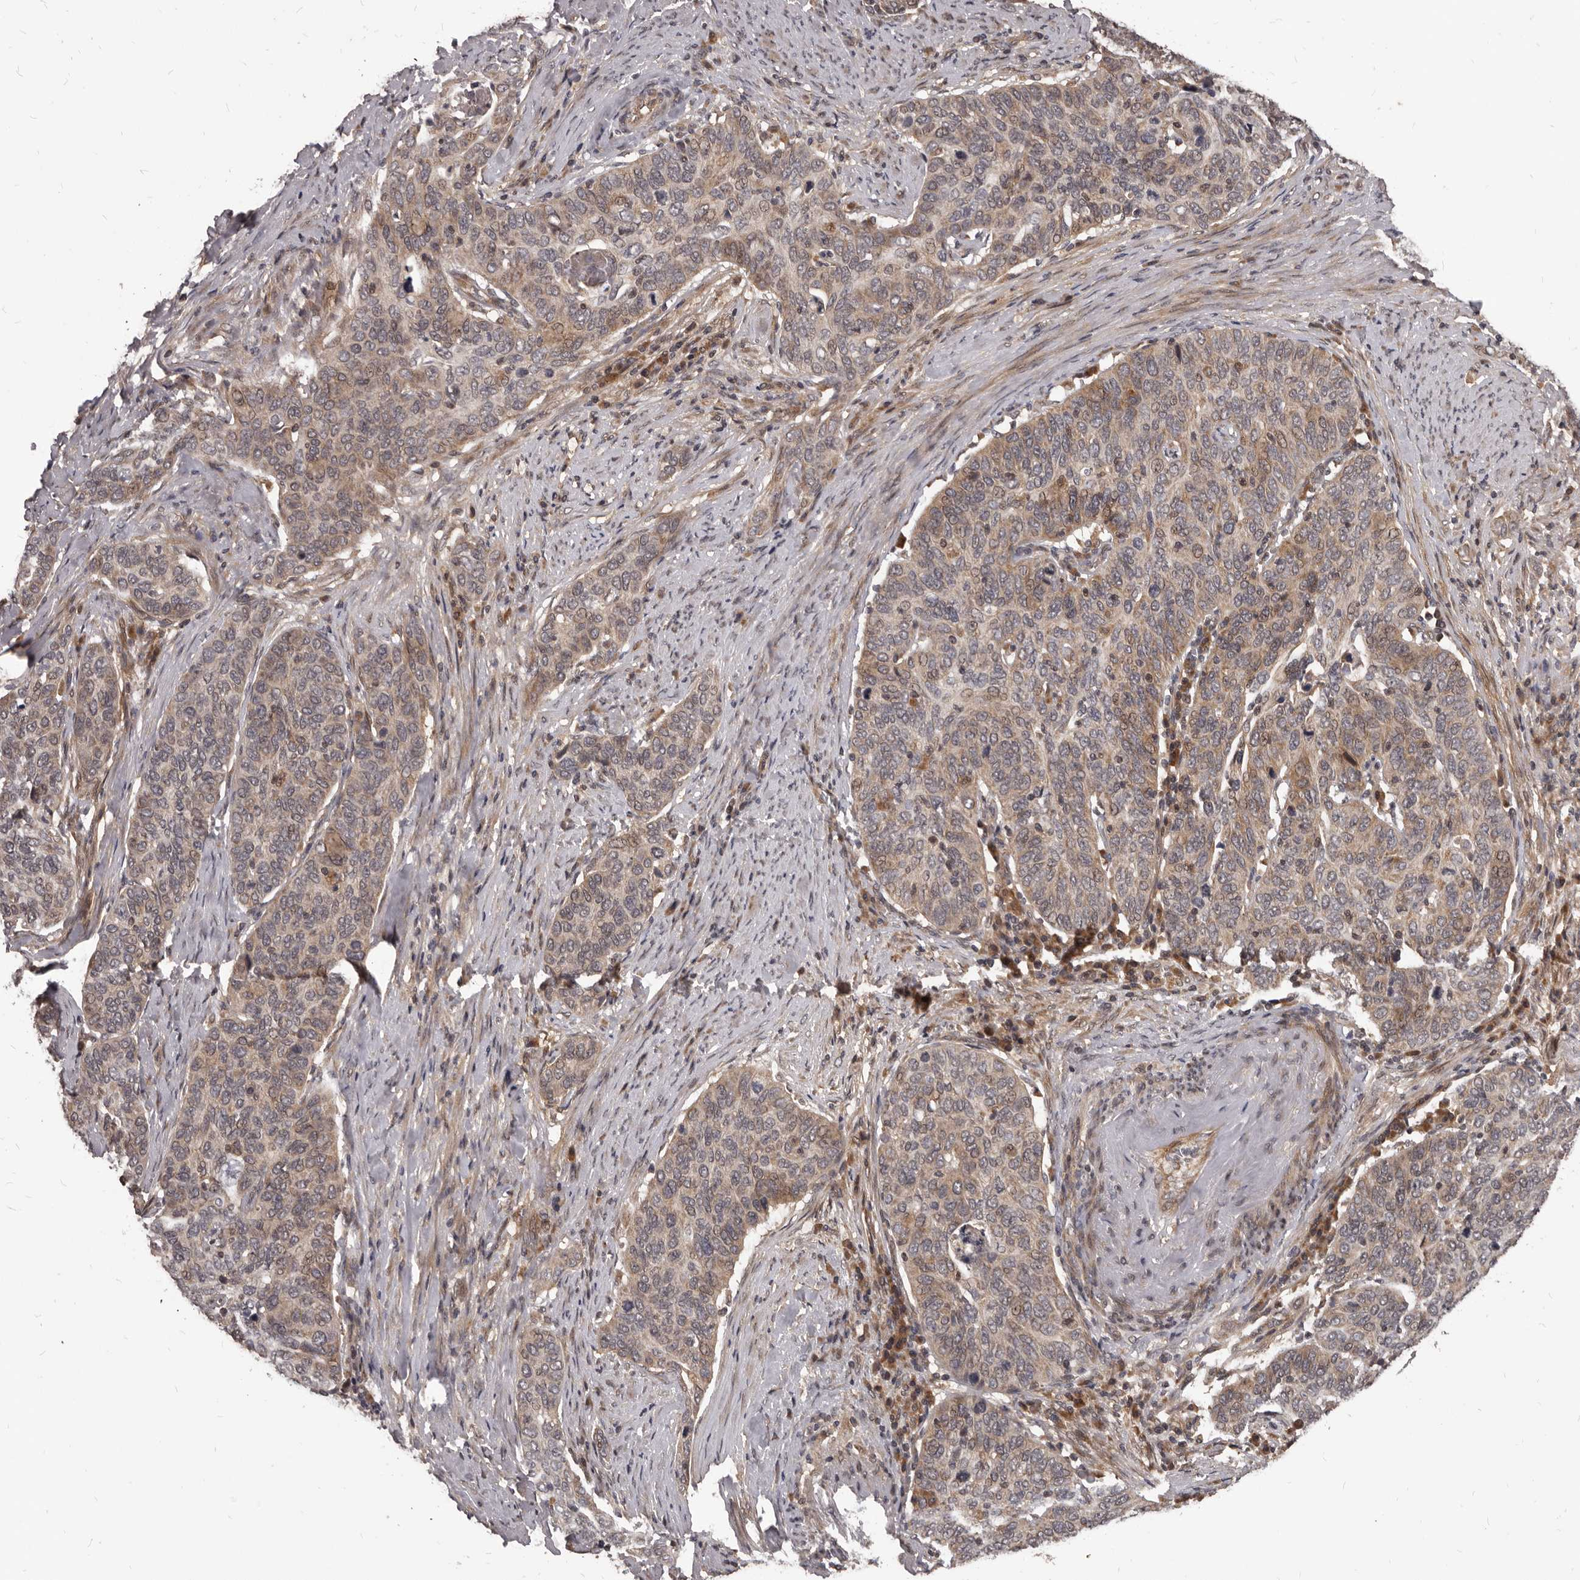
{"staining": {"intensity": "weak", "quantity": ">75%", "location": "cytoplasmic/membranous,nuclear"}, "tissue": "cervical cancer", "cell_type": "Tumor cells", "image_type": "cancer", "snomed": [{"axis": "morphology", "description": "Squamous cell carcinoma, NOS"}, {"axis": "topography", "description": "Cervix"}], "caption": "About >75% of tumor cells in cervical cancer display weak cytoplasmic/membranous and nuclear protein staining as visualized by brown immunohistochemical staining.", "gene": "GABPB2", "patient": {"sex": "female", "age": 60}}